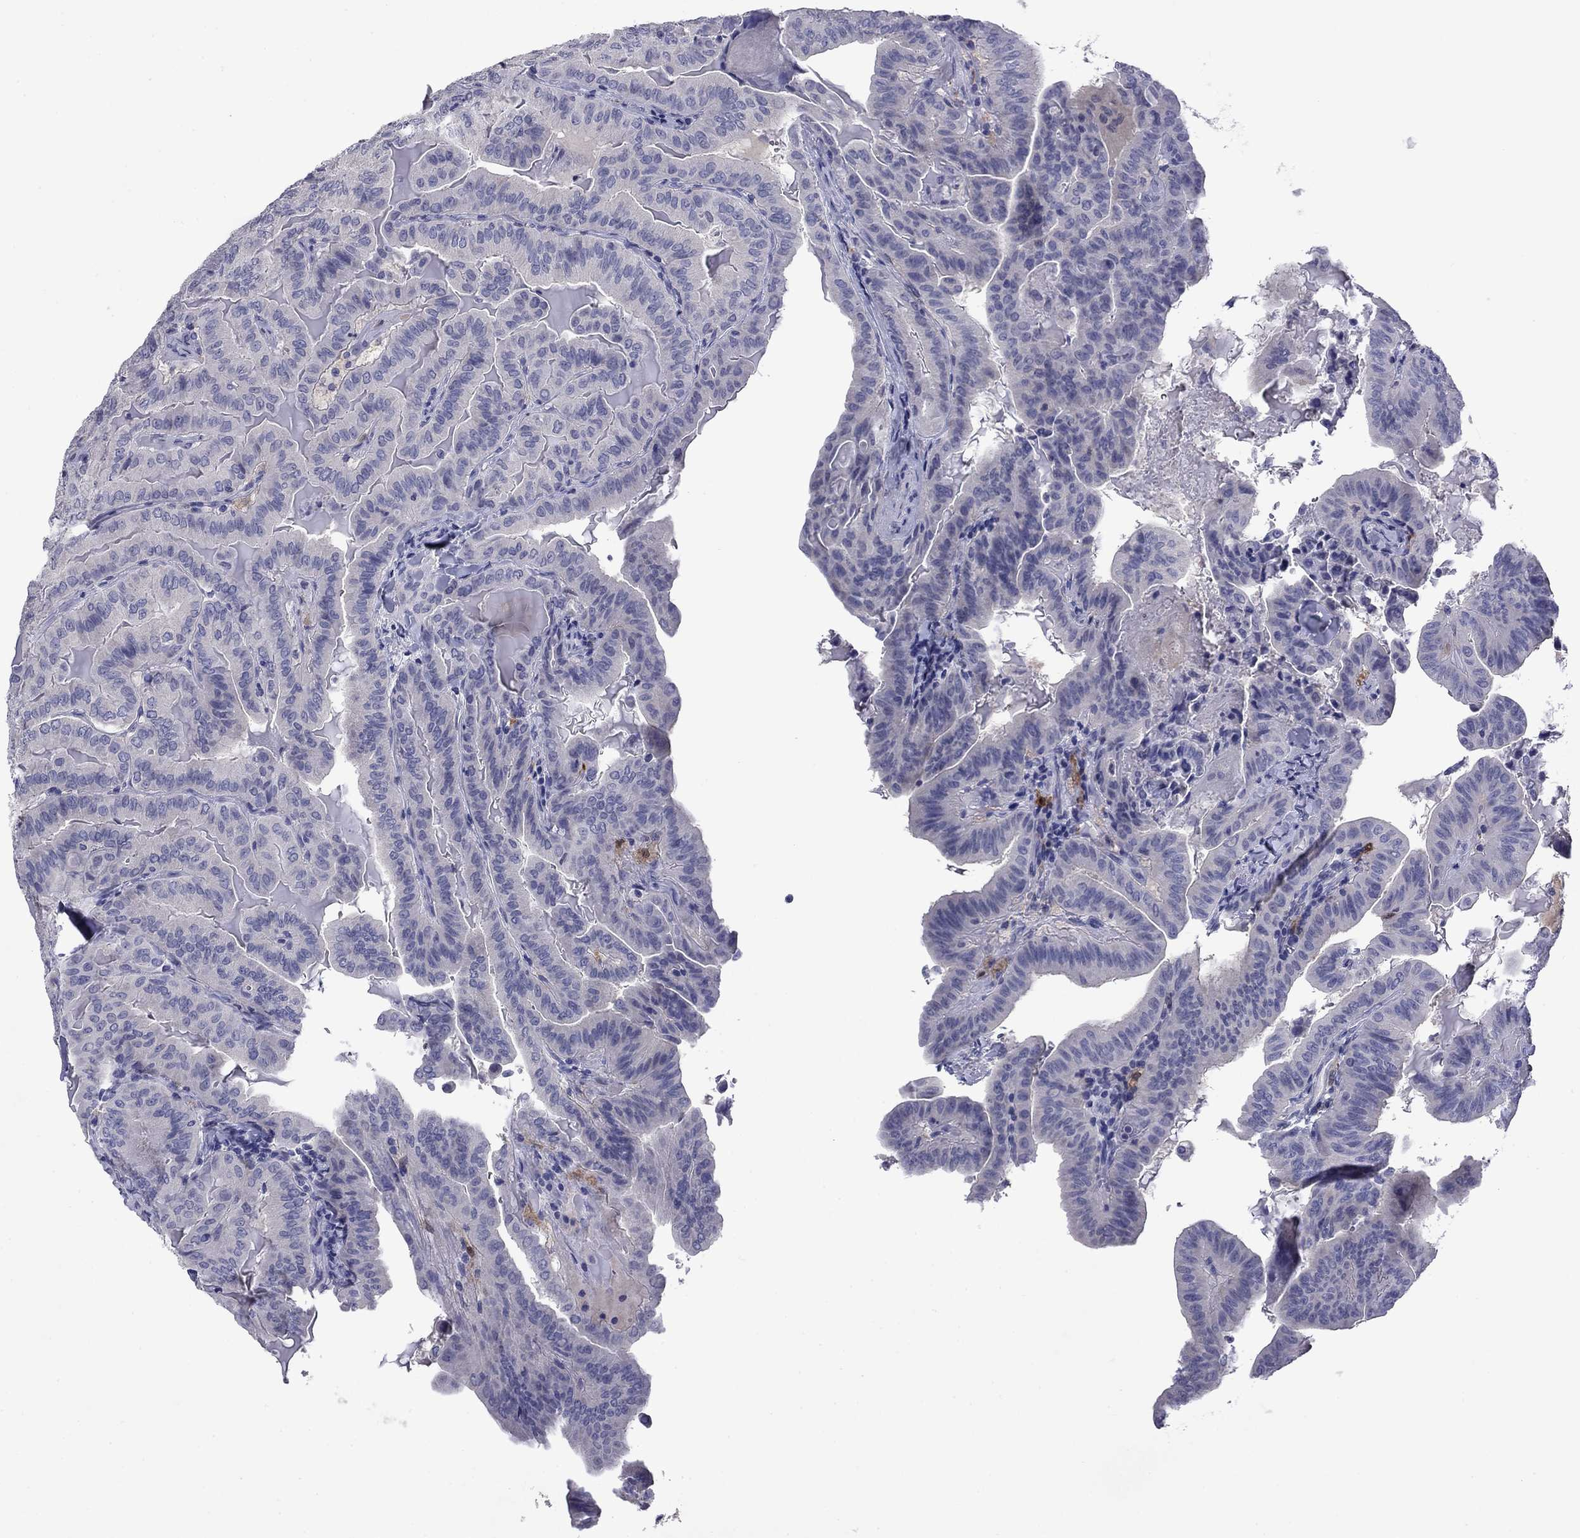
{"staining": {"intensity": "negative", "quantity": "none", "location": "none"}, "tissue": "thyroid cancer", "cell_type": "Tumor cells", "image_type": "cancer", "snomed": [{"axis": "morphology", "description": "Papillary adenocarcinoma, NOS"}, {"axis": "topography", "description": "Thyroid gland"}], "caption": "Protein analysis of thyroid cancer (papillary adenocarcinoma) exhibits no significant positivity in tumor cells.", "gene": "CFAP119", "patient": {"sex": "female", "age": 68}}